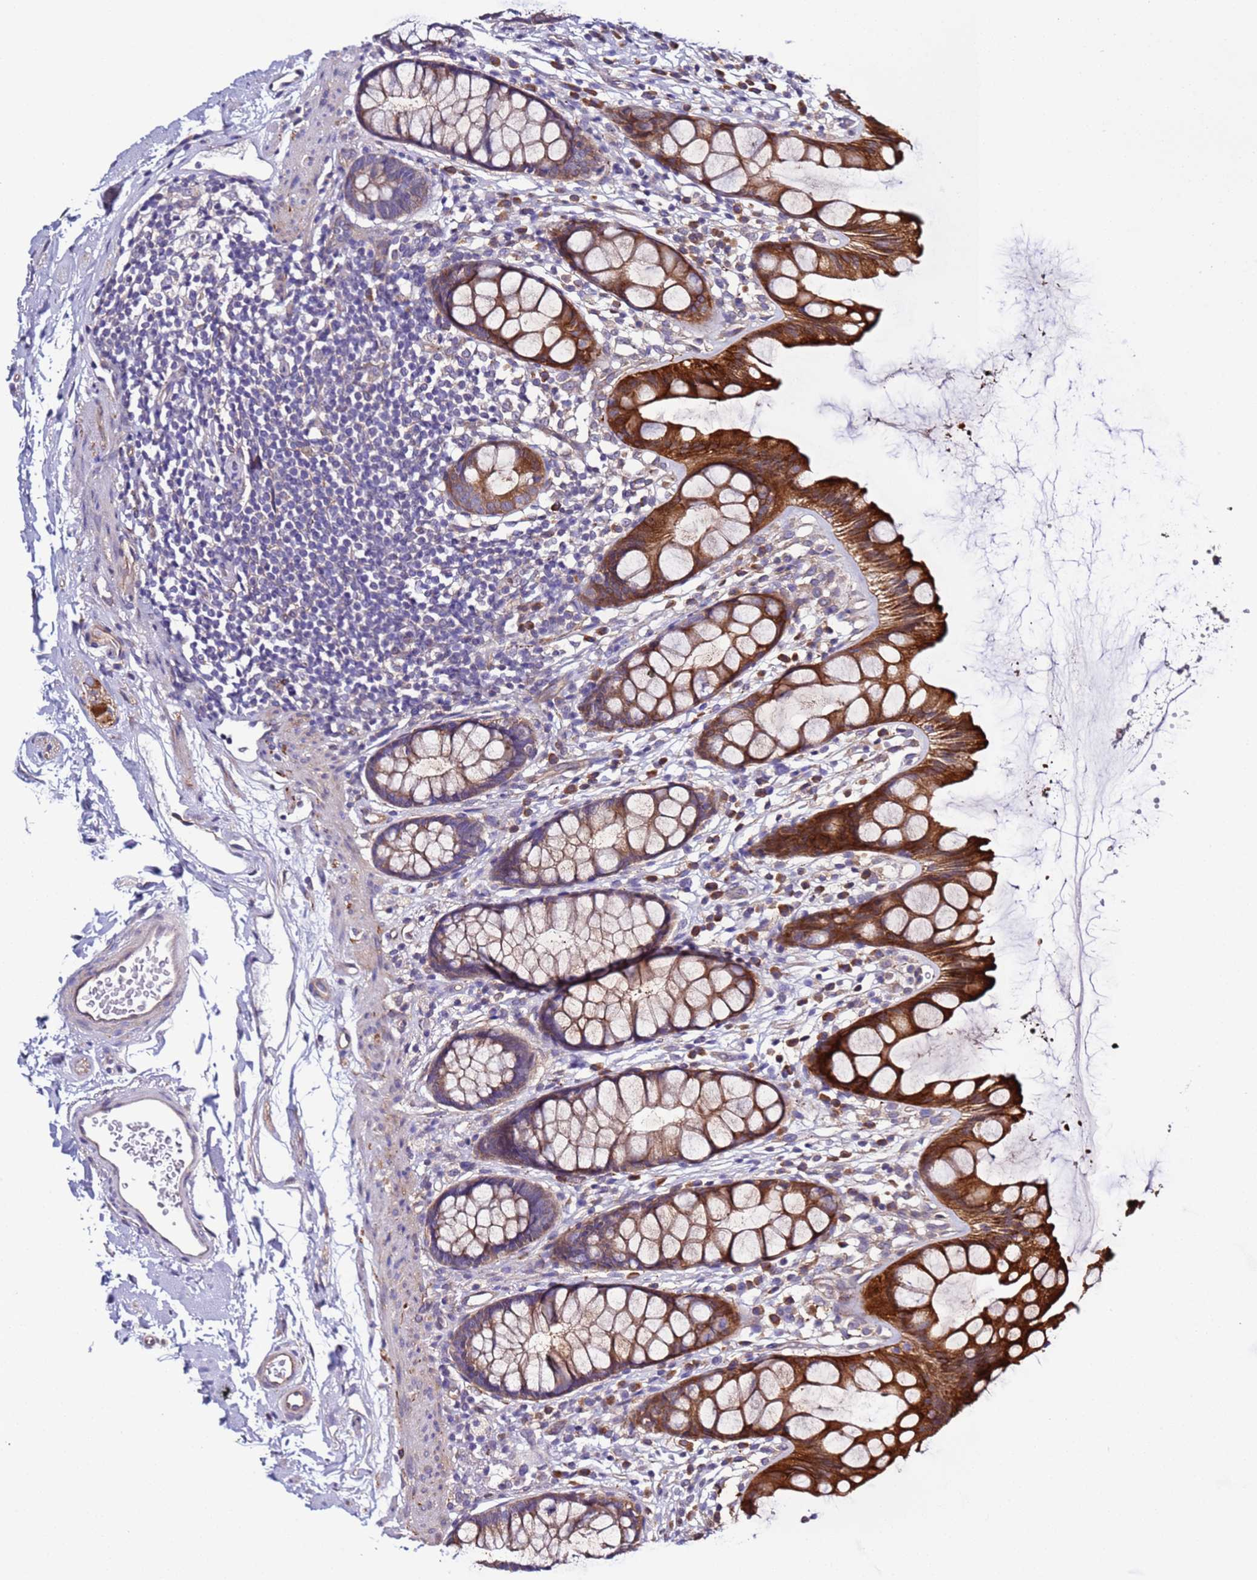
{"staining": {"intensity": "strong", "quantity": "25%-75%", "location": "cytoplasmic/membranous"}, "tissue": "rectum", "cell_type": "Glandular cells", "image_type": "normal", "snomed": [{"axis": "morphology", "description": "Normal tissue, NOS"}, {"axis": "topography", "description": "Rectum"}], "caption": "A high amount of strong cytoplasmic/membranous staining is appreciated in about 25%-75% of glandular cells in normal rectum. The protein of interest is shown in brown color, while the nuclei are stained blue.", "gene": "SPCS1", "patient": {"sex": "female", "age": 65}}